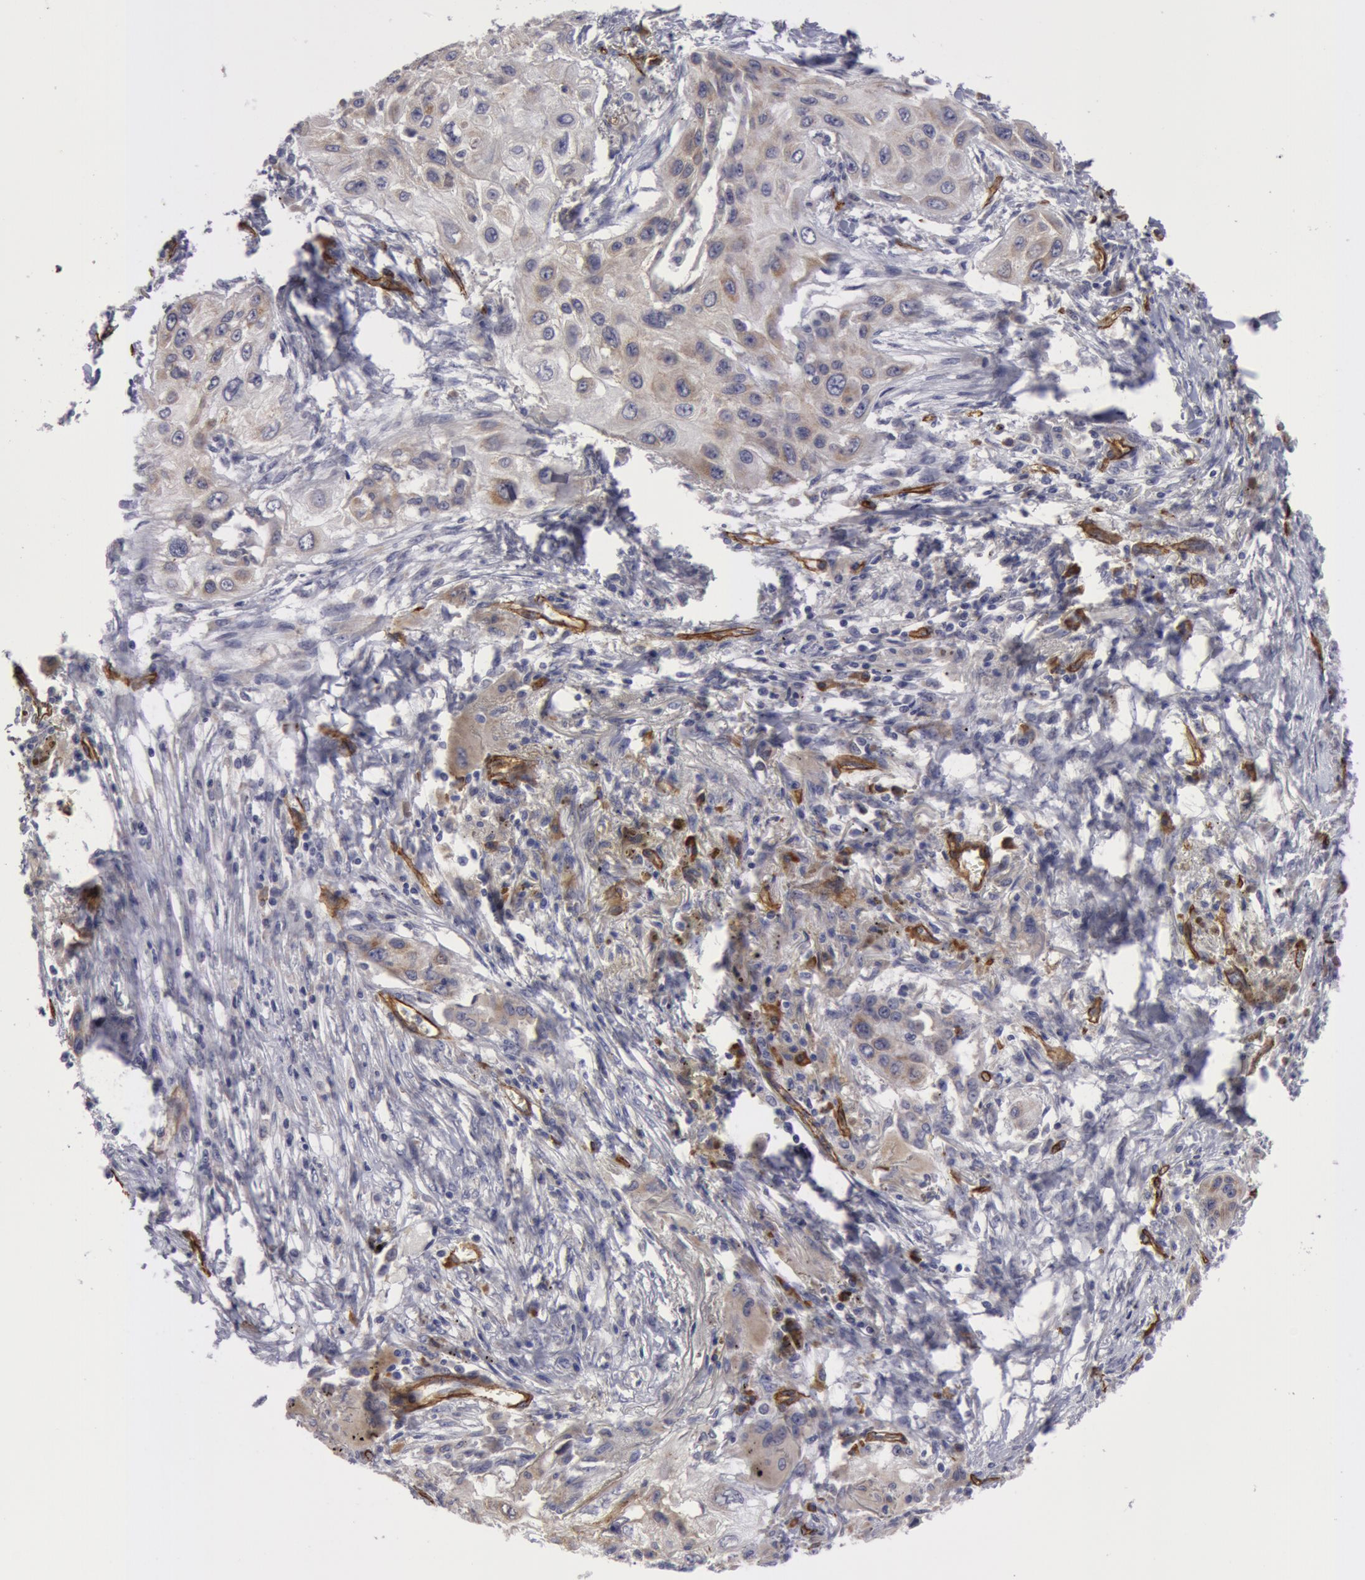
{"staining": {"intensity": "weak", "quantity": "<25%", "location": "cytoplasmic/membranous"}, "tissue": "lung cancer", "cell_type": "Tumor cells", "image_type": "cancer", "snomed": [{"axis": "morphology", "description": "Squamous cell carcinoma, NOS"}, {"axis": "topography", "description": "Lung"}], "caption": "Immunohistochemistry of lung cancer displays no expression in tumor cells. (Brightfield microscopy of DAB (3,3'-diaminobenzidine) immunohistochemistry (IHC) at high magnification).", "gene": "IL23A", "patient": {"sex": "male", "age": 71}}